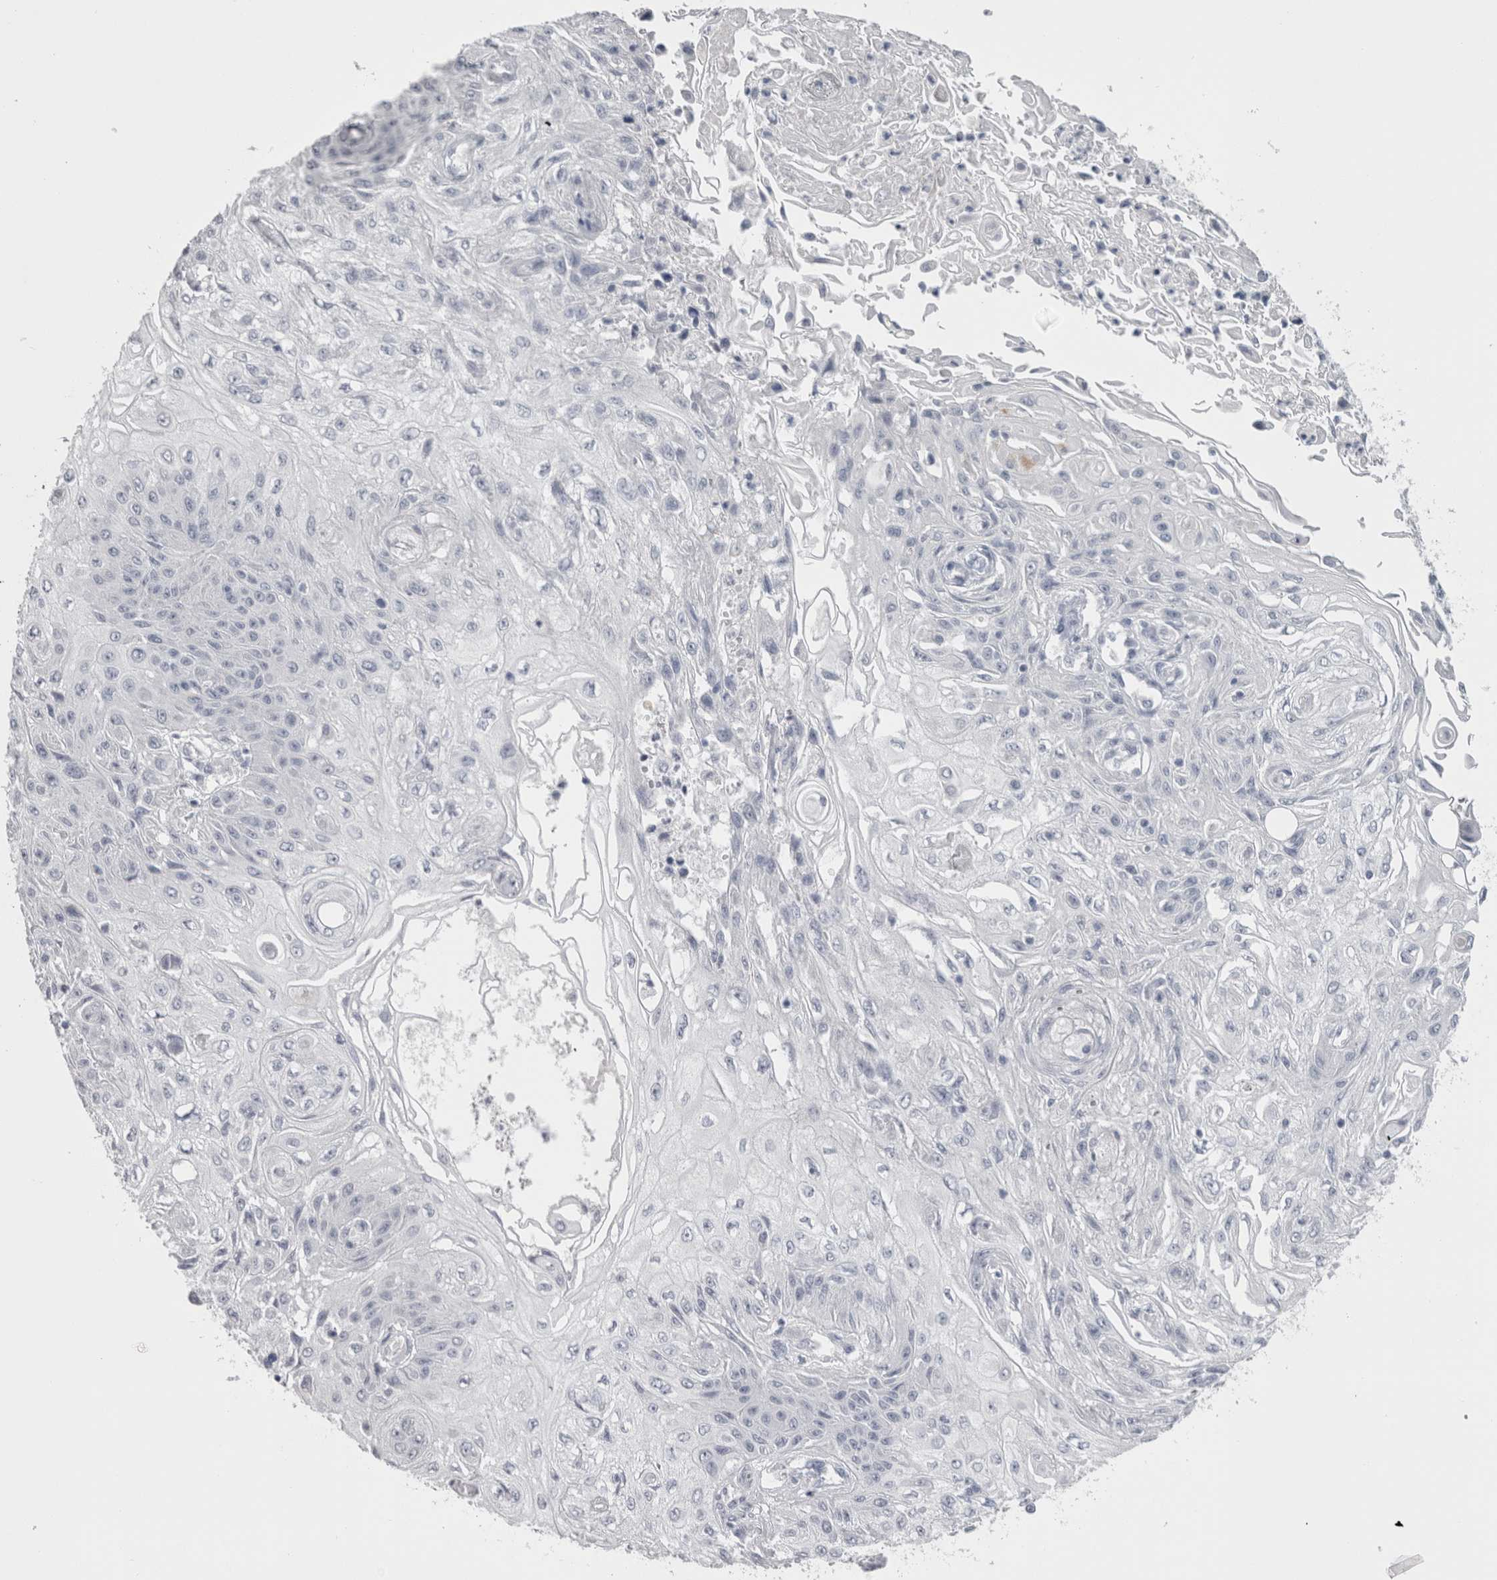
{"staining": {"intensity": "negative", "quantity": "none", "location": "none"}, "tissue": "skin cancer", "cell_type": "Tumor cells", "image_type": "cancer", "snomed": [{"axis": "morphology", "description": "Squamous cell carcinoma, NOS"}, {"axis": "morphology", "description": "Squamous cell carcinoma, metastatic, NOS"}, {"axis": "topography", "description": "Skin"}, {"axis": "topography", "description": "Lymph node"}], "caption": "DAB (3,3'-diaminobenzidine) immunohistochemical staining of human squamous cell carcinoma (skin) exhibits no significant staining in tumor cells.", "gene": "MSMB", "patient": {"sex": "male", "age": 75}}